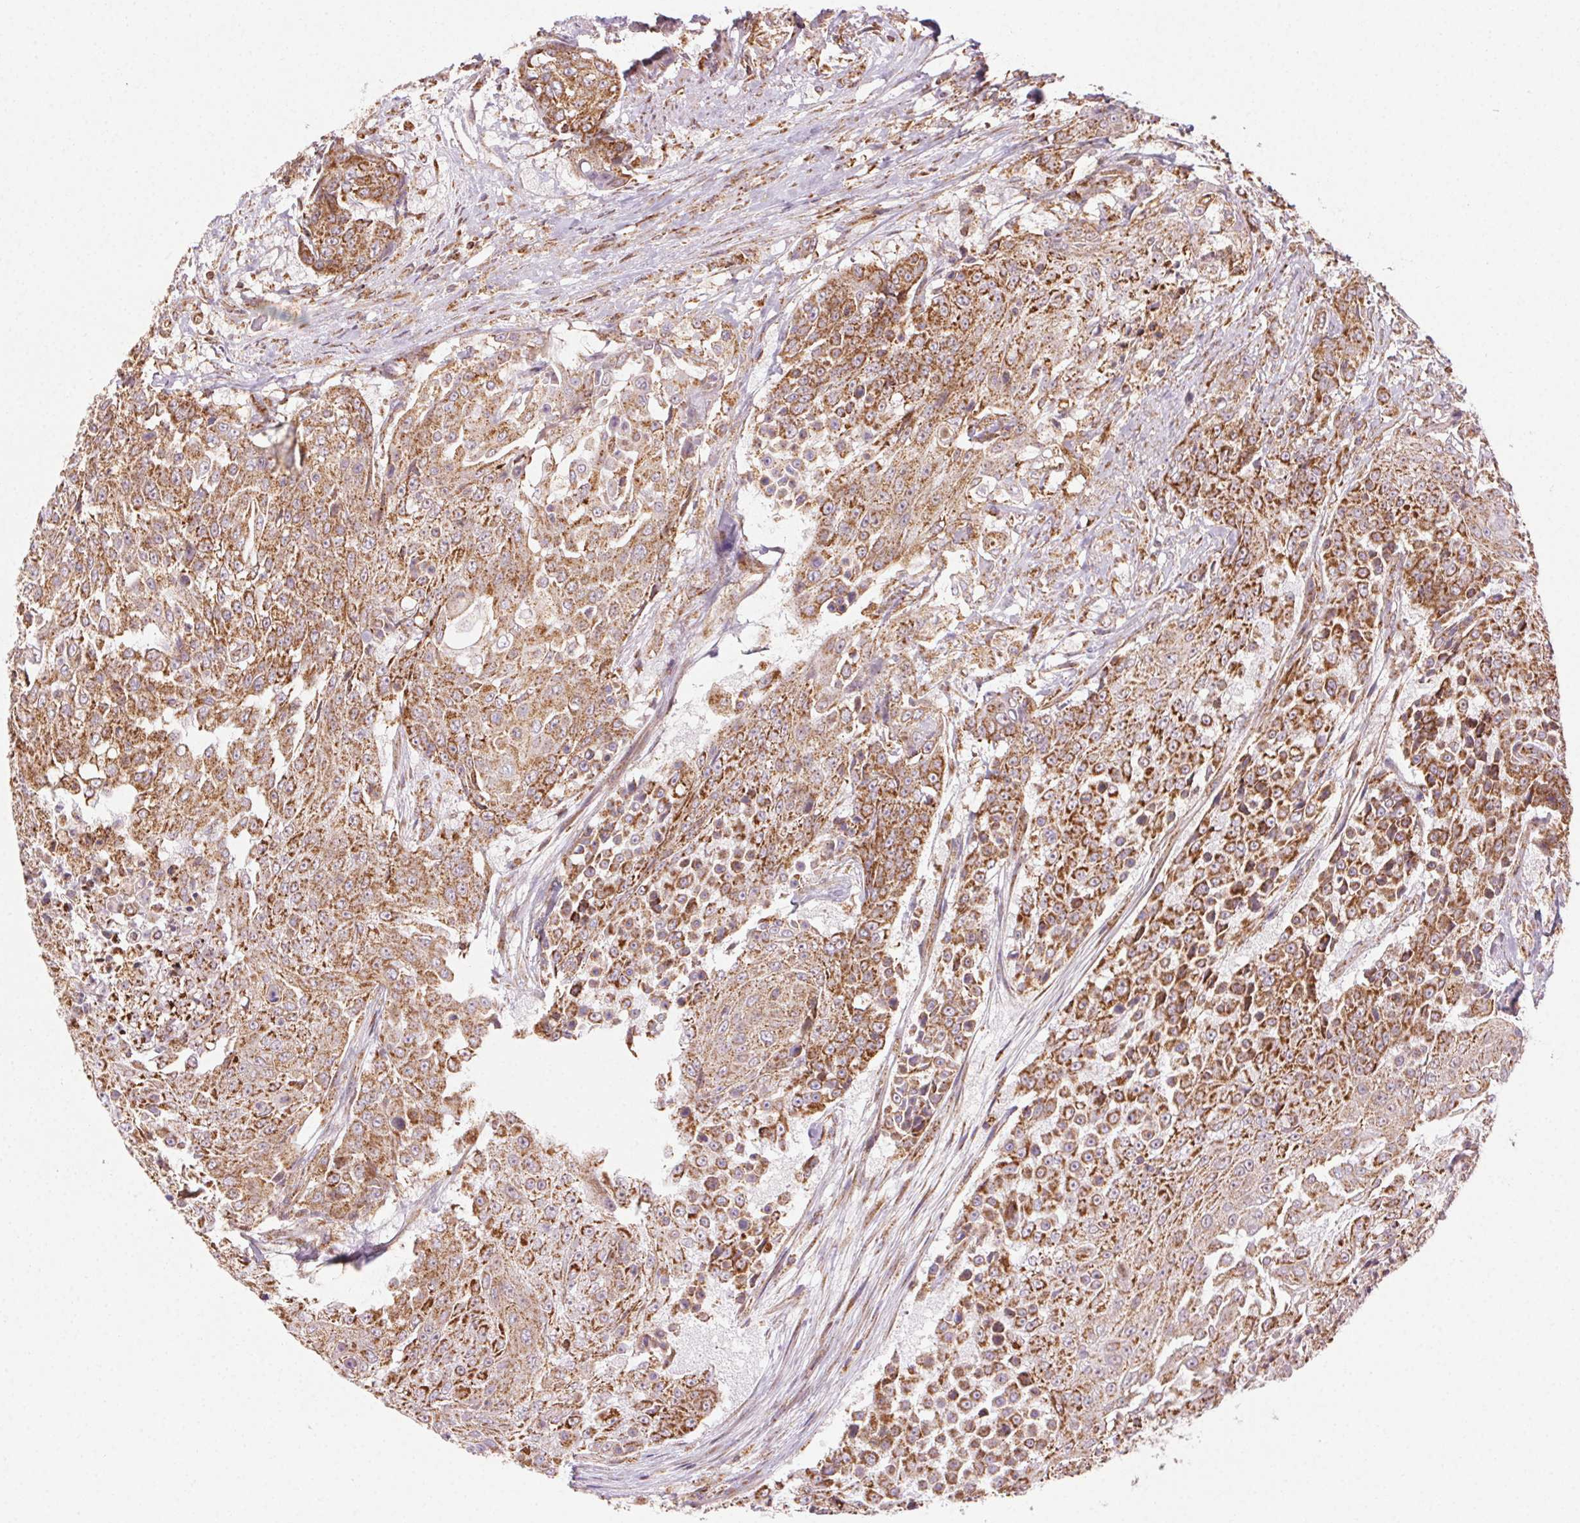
{"staining": {"intensity": "strong", "quantity": ">75%", "location": "cytoplasmic/membranous"}, "tissue": "urothelial cancer", "cell_type": "Tumor cells", "image_type": "cancer", "snomed": [{"axis": "morphology", "description": "Urothelial carcinoma, High grade"}, {"axis": "topography", "description": "Urinary bladder"}], "caption": "Urothelial carcinoma (high-grade) stained with a protein marker reveals strong staining in tumor cells.", "gene": "CLPB", "patient": {"sex": "female", "age": 63}}